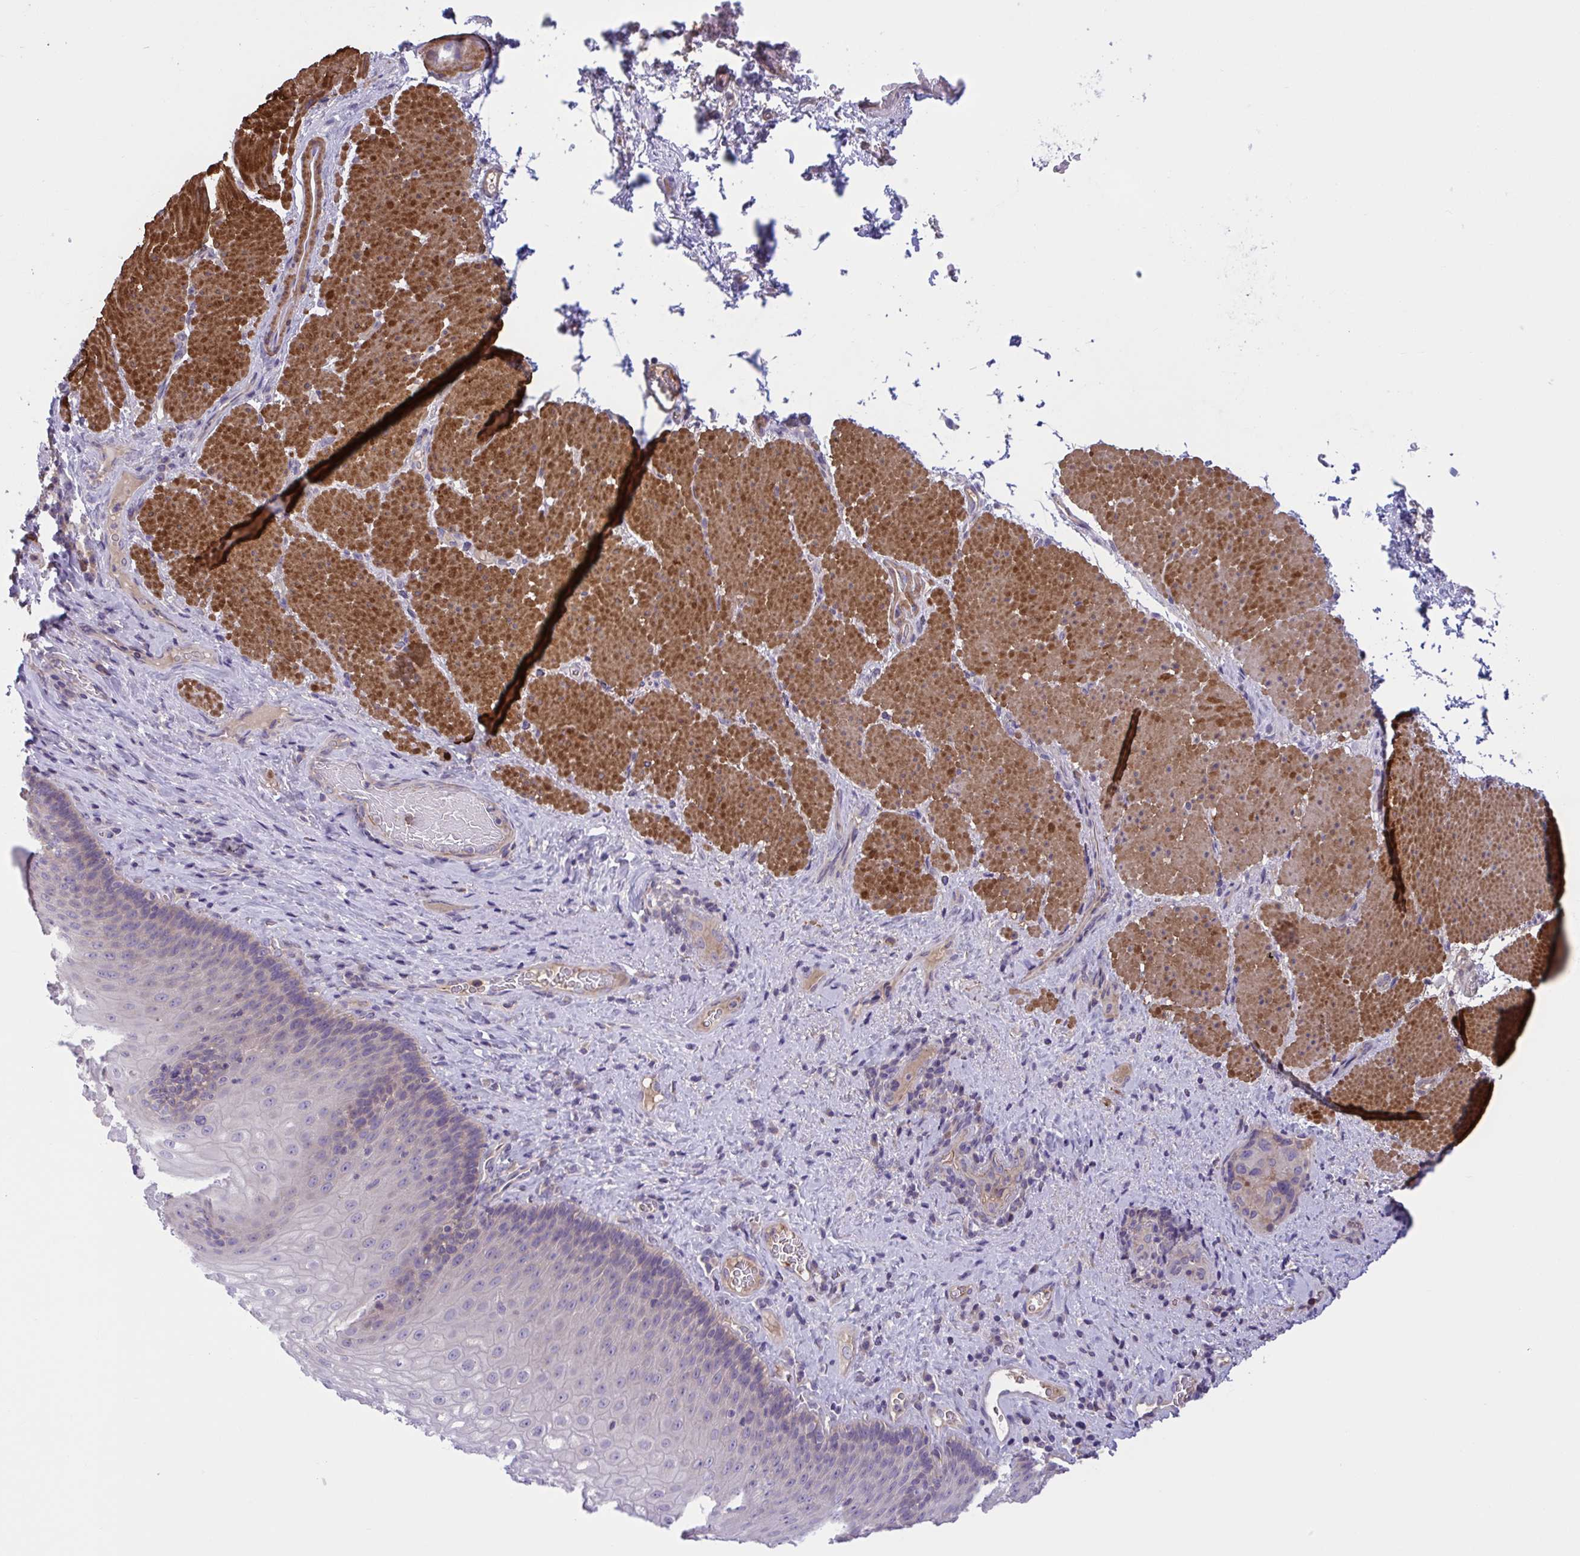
{"staining": {"intensity": "weak", "quantity": "<25%", "location": "cytoplasmic/membranous"}, "tissue": "esophagus", "cell_type": "Squamous epithelial cells", "image_type": "normal", "snomed": [{"axis": "morphology", "description": "Normal tissue, NOS"}, {"axis": "topography", "description": "Esophagus"}], "caption": "The image exhibits no staining of squamous epithelial cells in benign esophagus.", "gene": "WNT9B", "patient": {"sex": "male", "age": 62}}